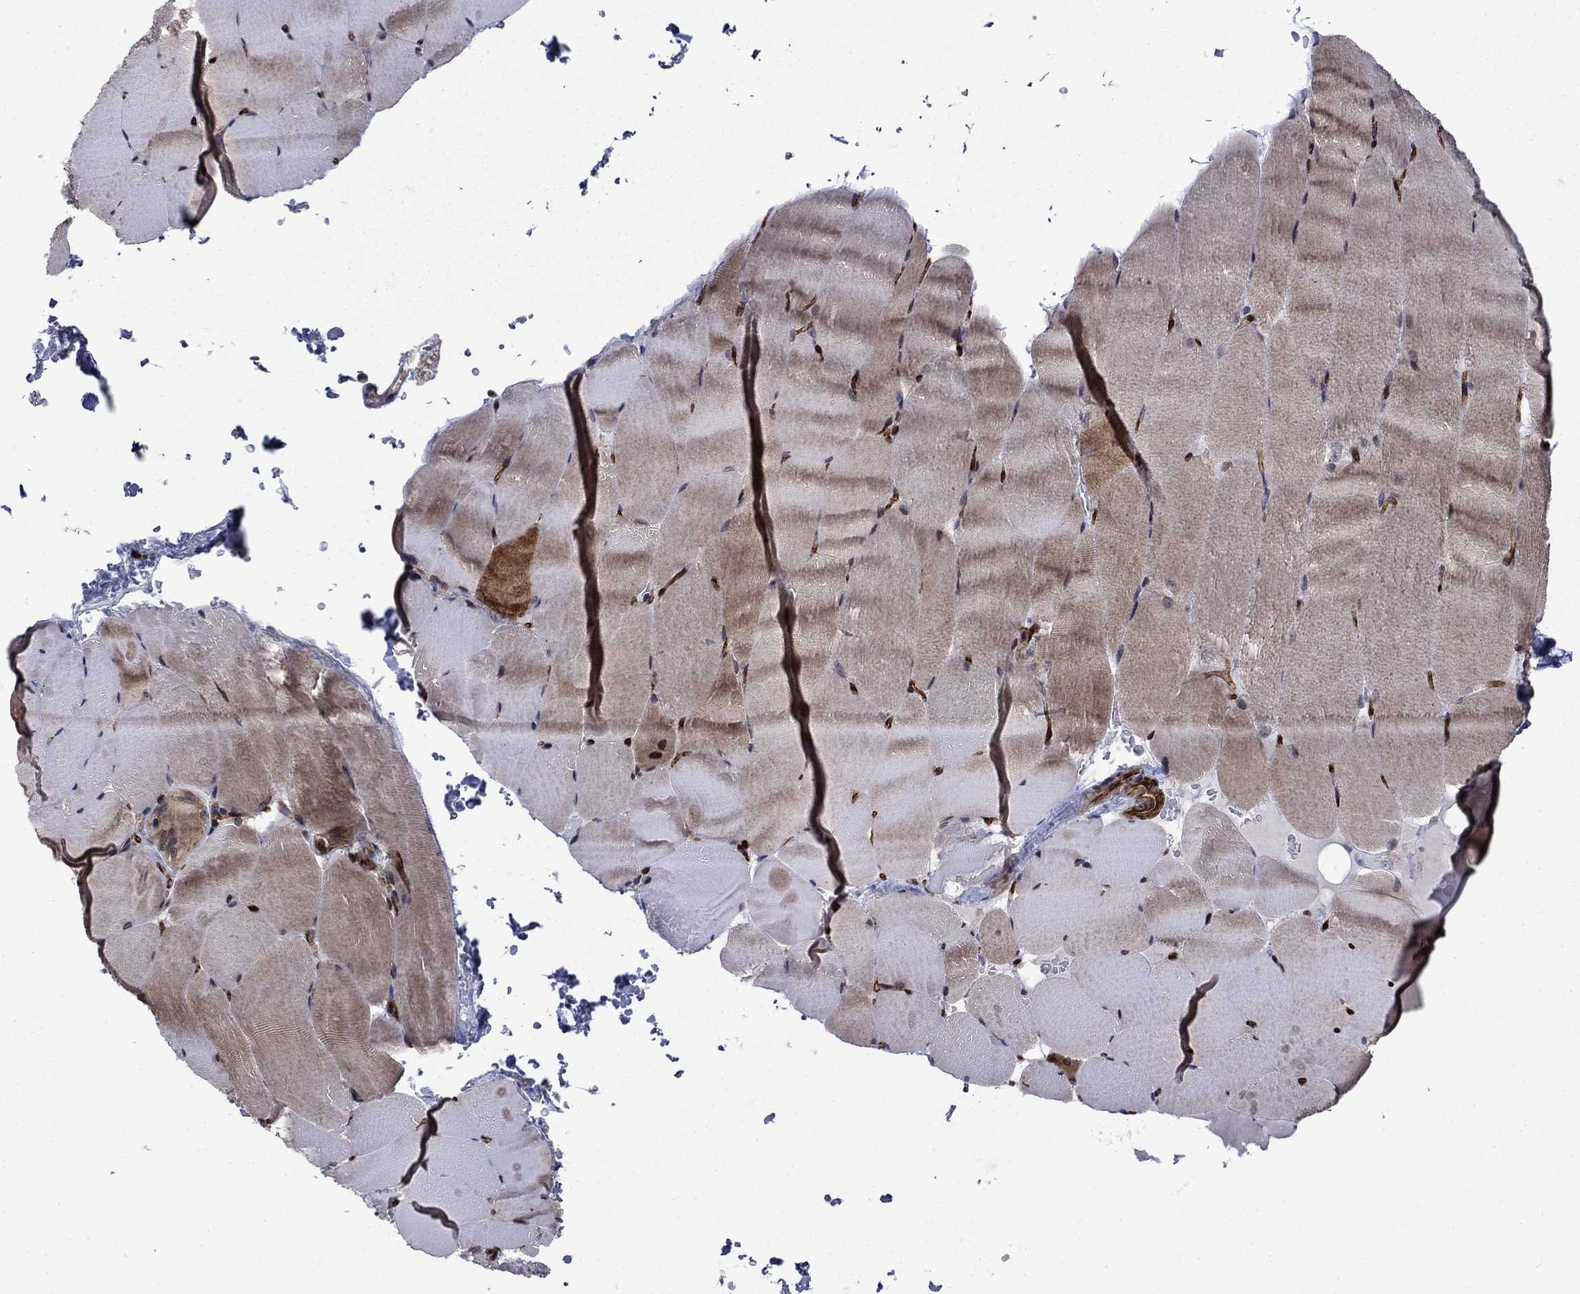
{"staining": {"intensity": "moderate", "quantity": "25%-75%", "location": "cytoplasmic/membranous"}, "tissue": "skeletal muscle", "cell_type": "Myocytes", "image_type": "normal", "snomed": [{"axis": "morphology", "description": "Normal tissue, NOS"}, {"axis": "topography", "description": "Skeletal muscle"}], "caption": "Protein staining displays moderate cytoplasmic/membranous expression in about 25%-75% of myocytes in benign skeletal muscle.", "gene": "DHRS7", "patient": {"sex": "female", "age": 37}}